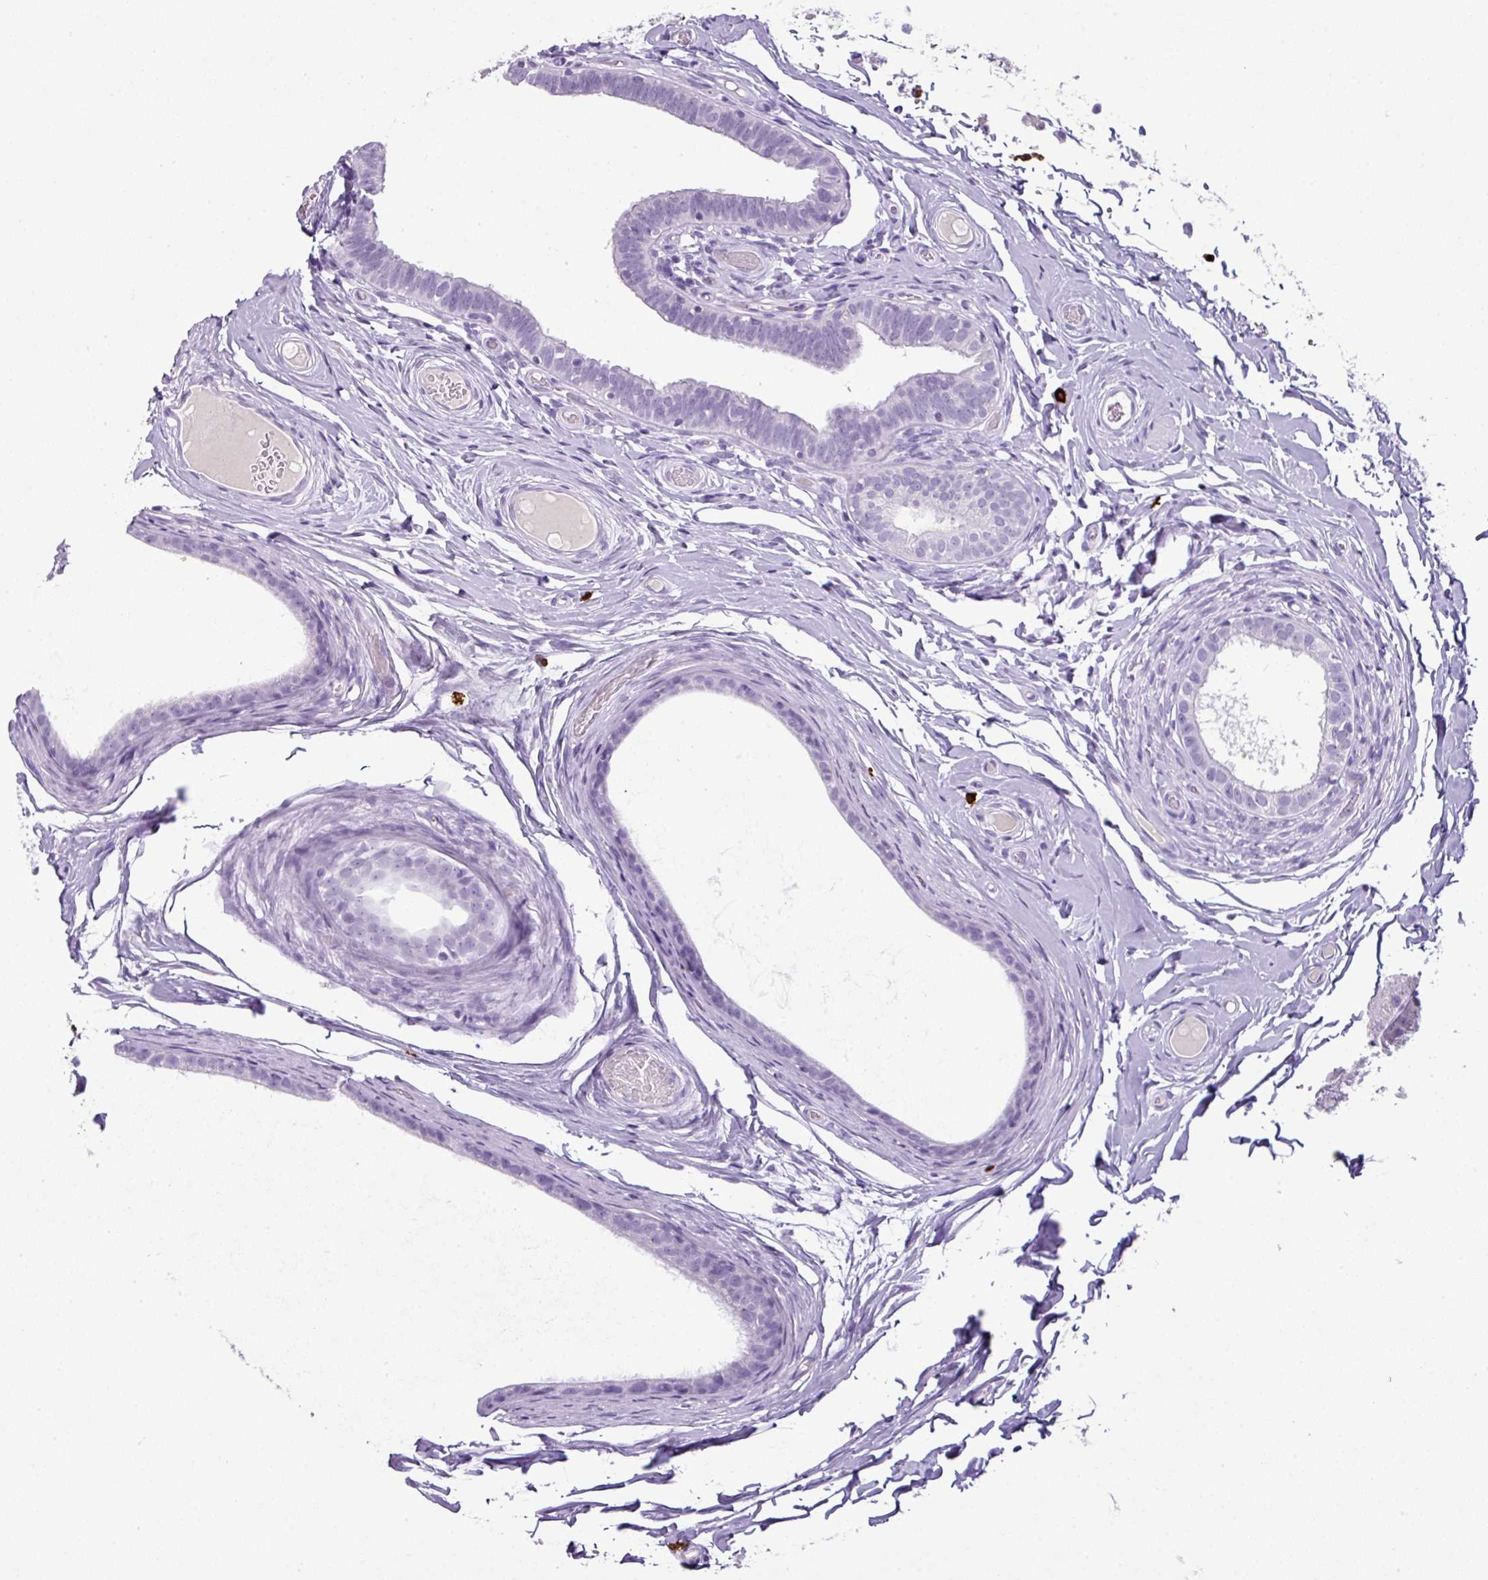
{"staining": {"intensity": "negative", "quantity": "none", "location": "none"}, "tissue": "epididymis", "cell_type": "Glandular cells", "image_type": "normal", "snomed": [{"axis": "morphology", "description": "Normal tissue, NOS"}, {"axis": "morphology", "description": "Carcinoma, Embryonal, NOS"}, {"axis": "topography", "description": "Testis"}, {"axis": "topography", "description": "Epididymis"}], "caption": "Immunohistochemical staining of benign human epididymis exhibits no significant expression in glandular cells.", "gene": "CTSG", "patient": {"sex": "male", "age": 36}}